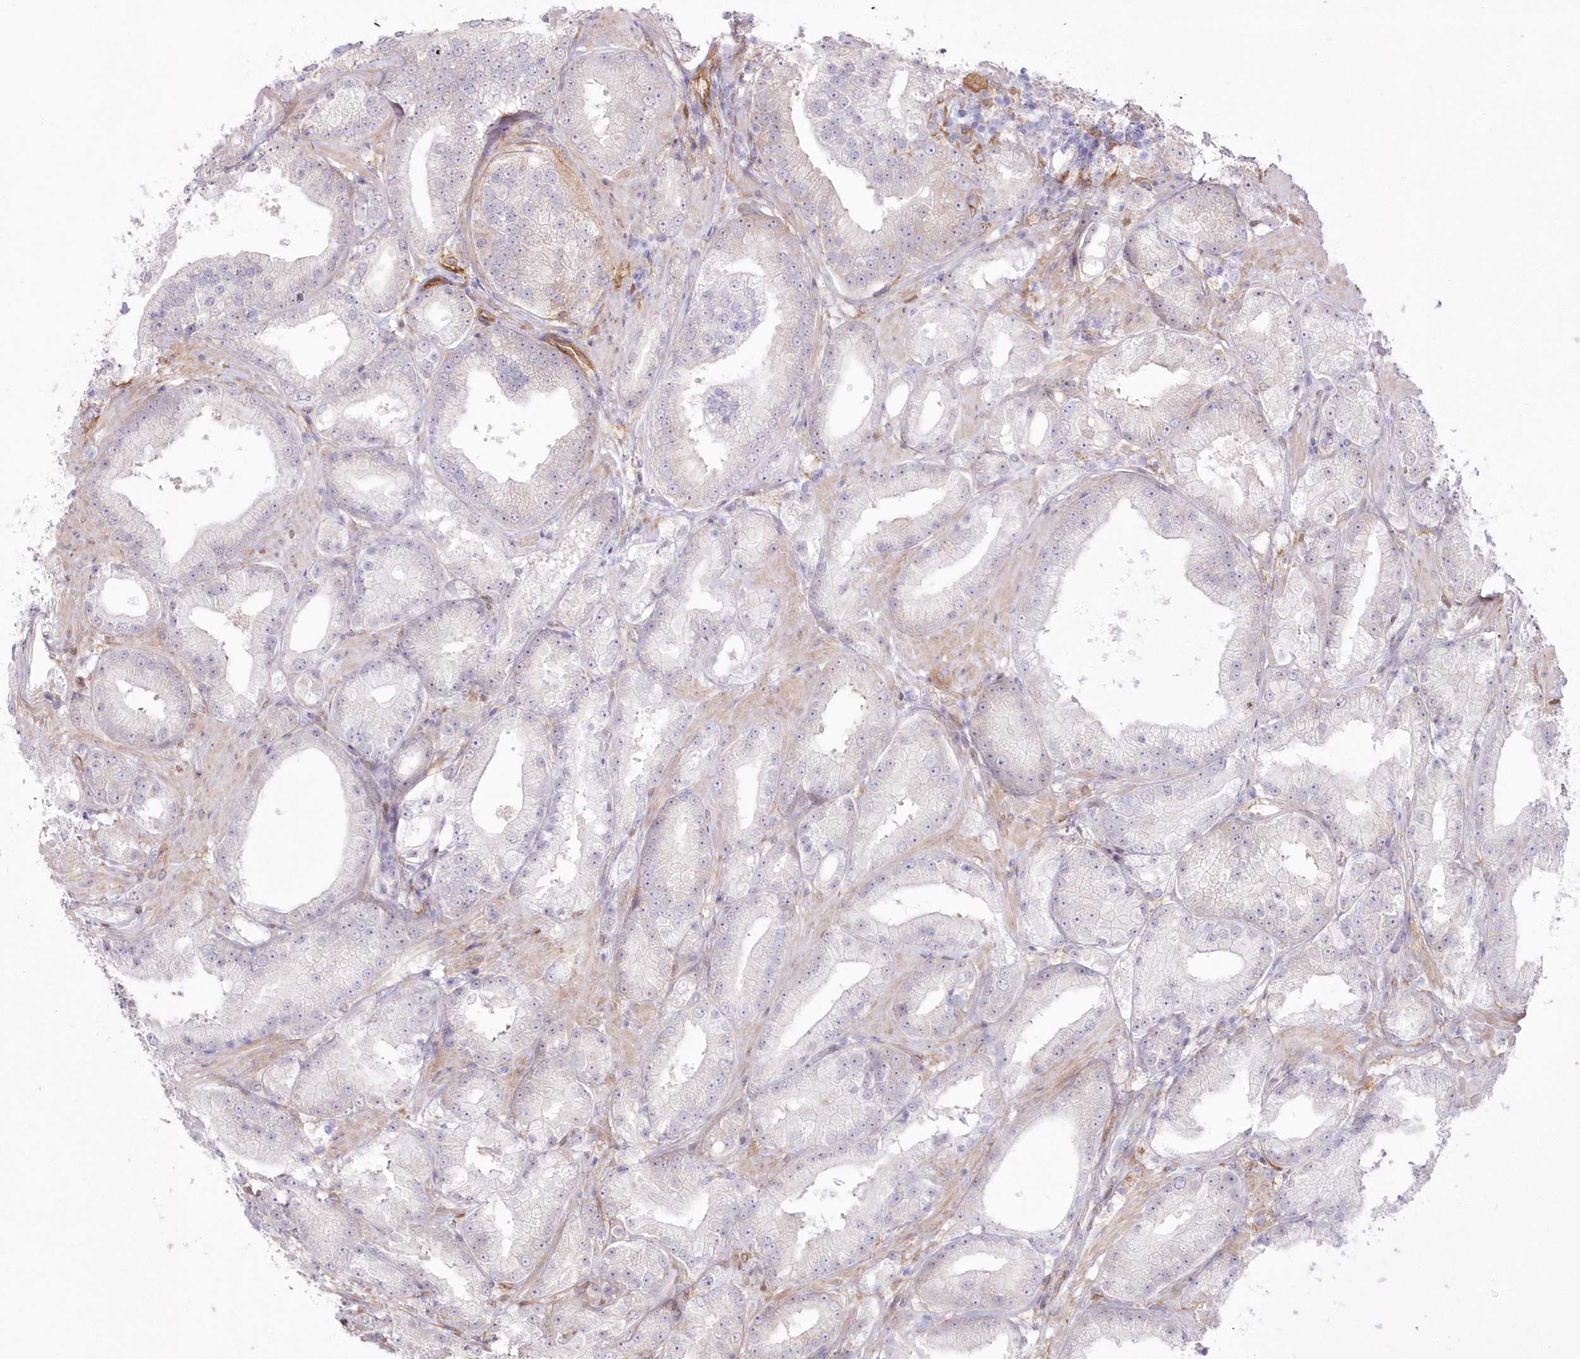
{"staining": {"intensity": "negative", "quantity": "none", "location": "none"}, "tissue": "prostate cancer", "cell_type": "Tumor cells", "image_type": "cancer", "snomed": [{"axis": "morphology", "description": "Adenocarcinoma, Low grade"}, {"axis": "topography", "description": "Prostate"}], "caption": "An image of prostate cancer (adenocarcinoma (low-grade)) stained for a protein shows no brown staining in tumor cells. (Brightfield microscopy of DAB (3,3'-diaminobenzidine) IHC at high magnification).", "gene": "SH3PXD2B", "patient": {"sex": "male", "age": 67}}